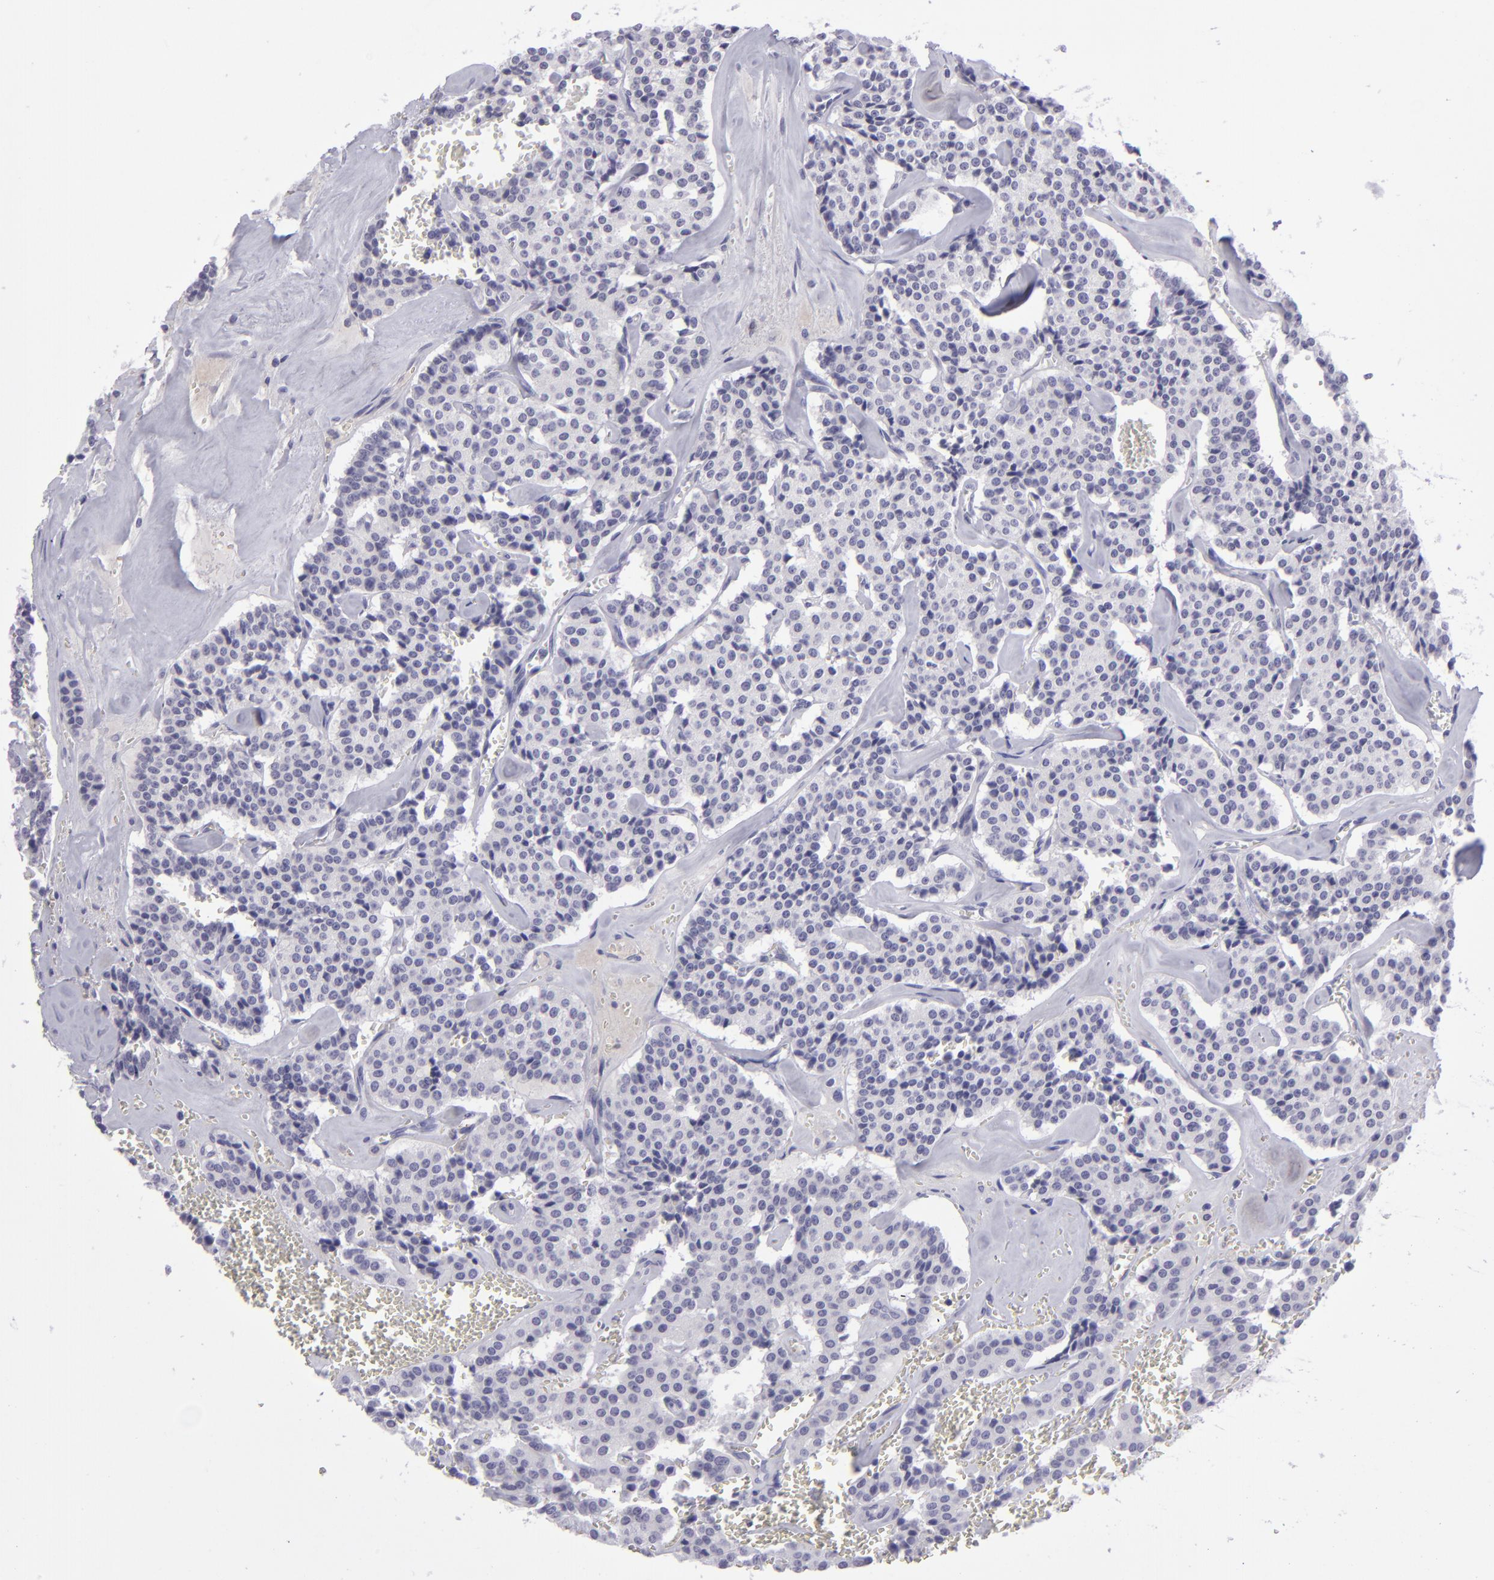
{"staining": {"intensity": "negative", "quantity": "none", "location": "none"}, "tissue": "carcinoid", "cell_type": "Tumor cells", "image_type": "cancer", "snomed": [{"axis": "morphology", "description": "Carcinoid, malignant, NOS"}, {"axis": "topography", "description": "Bronchus"}], "caption": "Immunohistochemistry histopathology image of carcinoid stained for a protein (brown), which reveals no expression in tumor cells.", "gene": "POU2F2", "patient": {"sex": "male", "age": 55}}